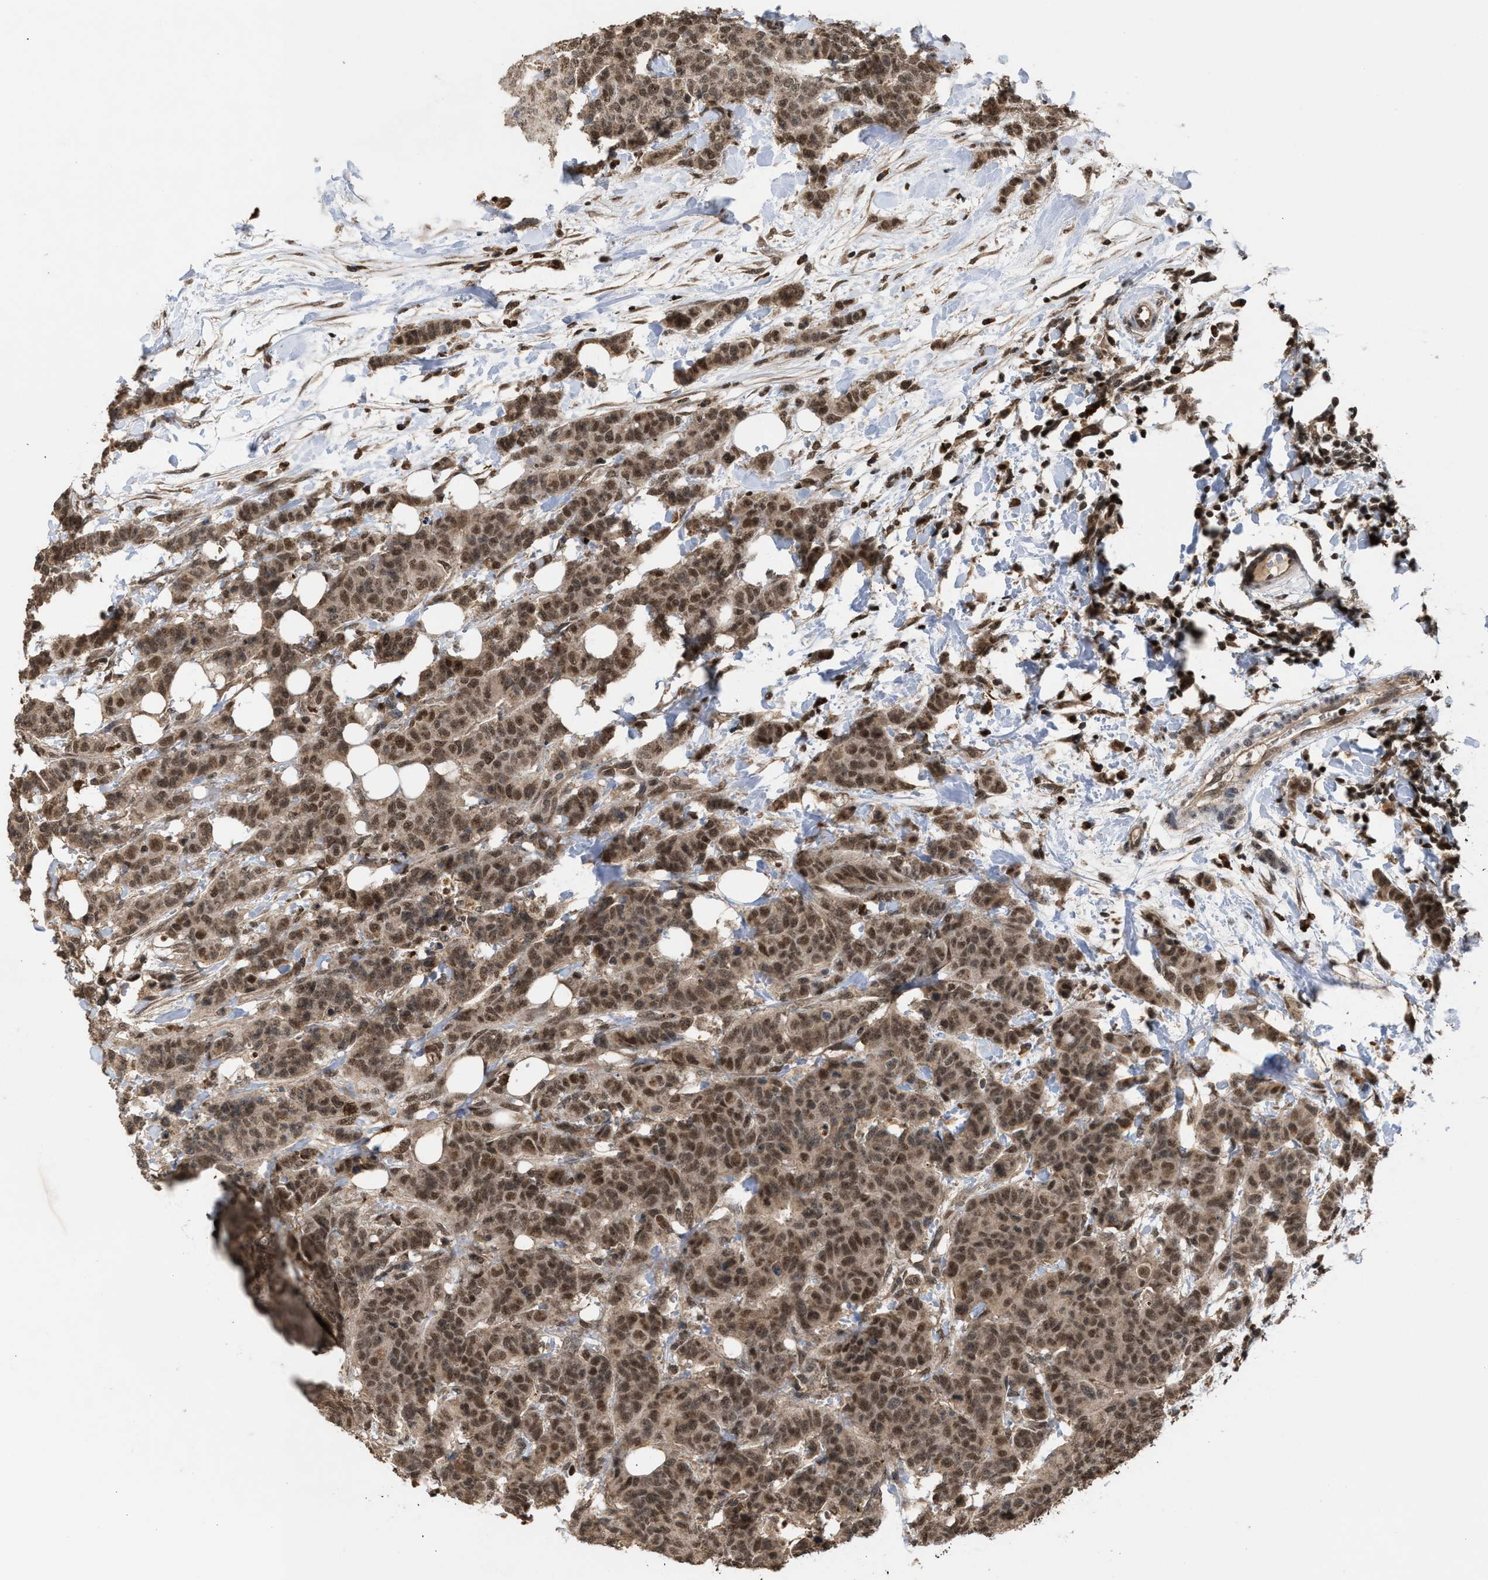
{"staining": {"intensity": "moderate", "quantity": ">75%", "location": "cytoplasmic/membranous,nuclear"}, "tissue": "breast cancer", "cell_type": "Tumor cells", "image_type": "cancer", "snomed": [{"axis": "morphology", "description": "Normal tissue, NOS"}, {"axis": "morphology", "description": "Duct carcinoma"}, {"axis": "topography", "description": "Breast"}], "caption": "Breast invasive ductal carcinoma was stained to show a protein in brown. There is medium levels of moderate cytoplasmic/membranous and nuclear staining in approximately >75% of tumor cells. (DAB (3,3'-diaminobenzidine) IHC with brightfield microscopy, high magnification).", "gene": "C9orf78", "patient": {"sex": "female", "age": 40}}